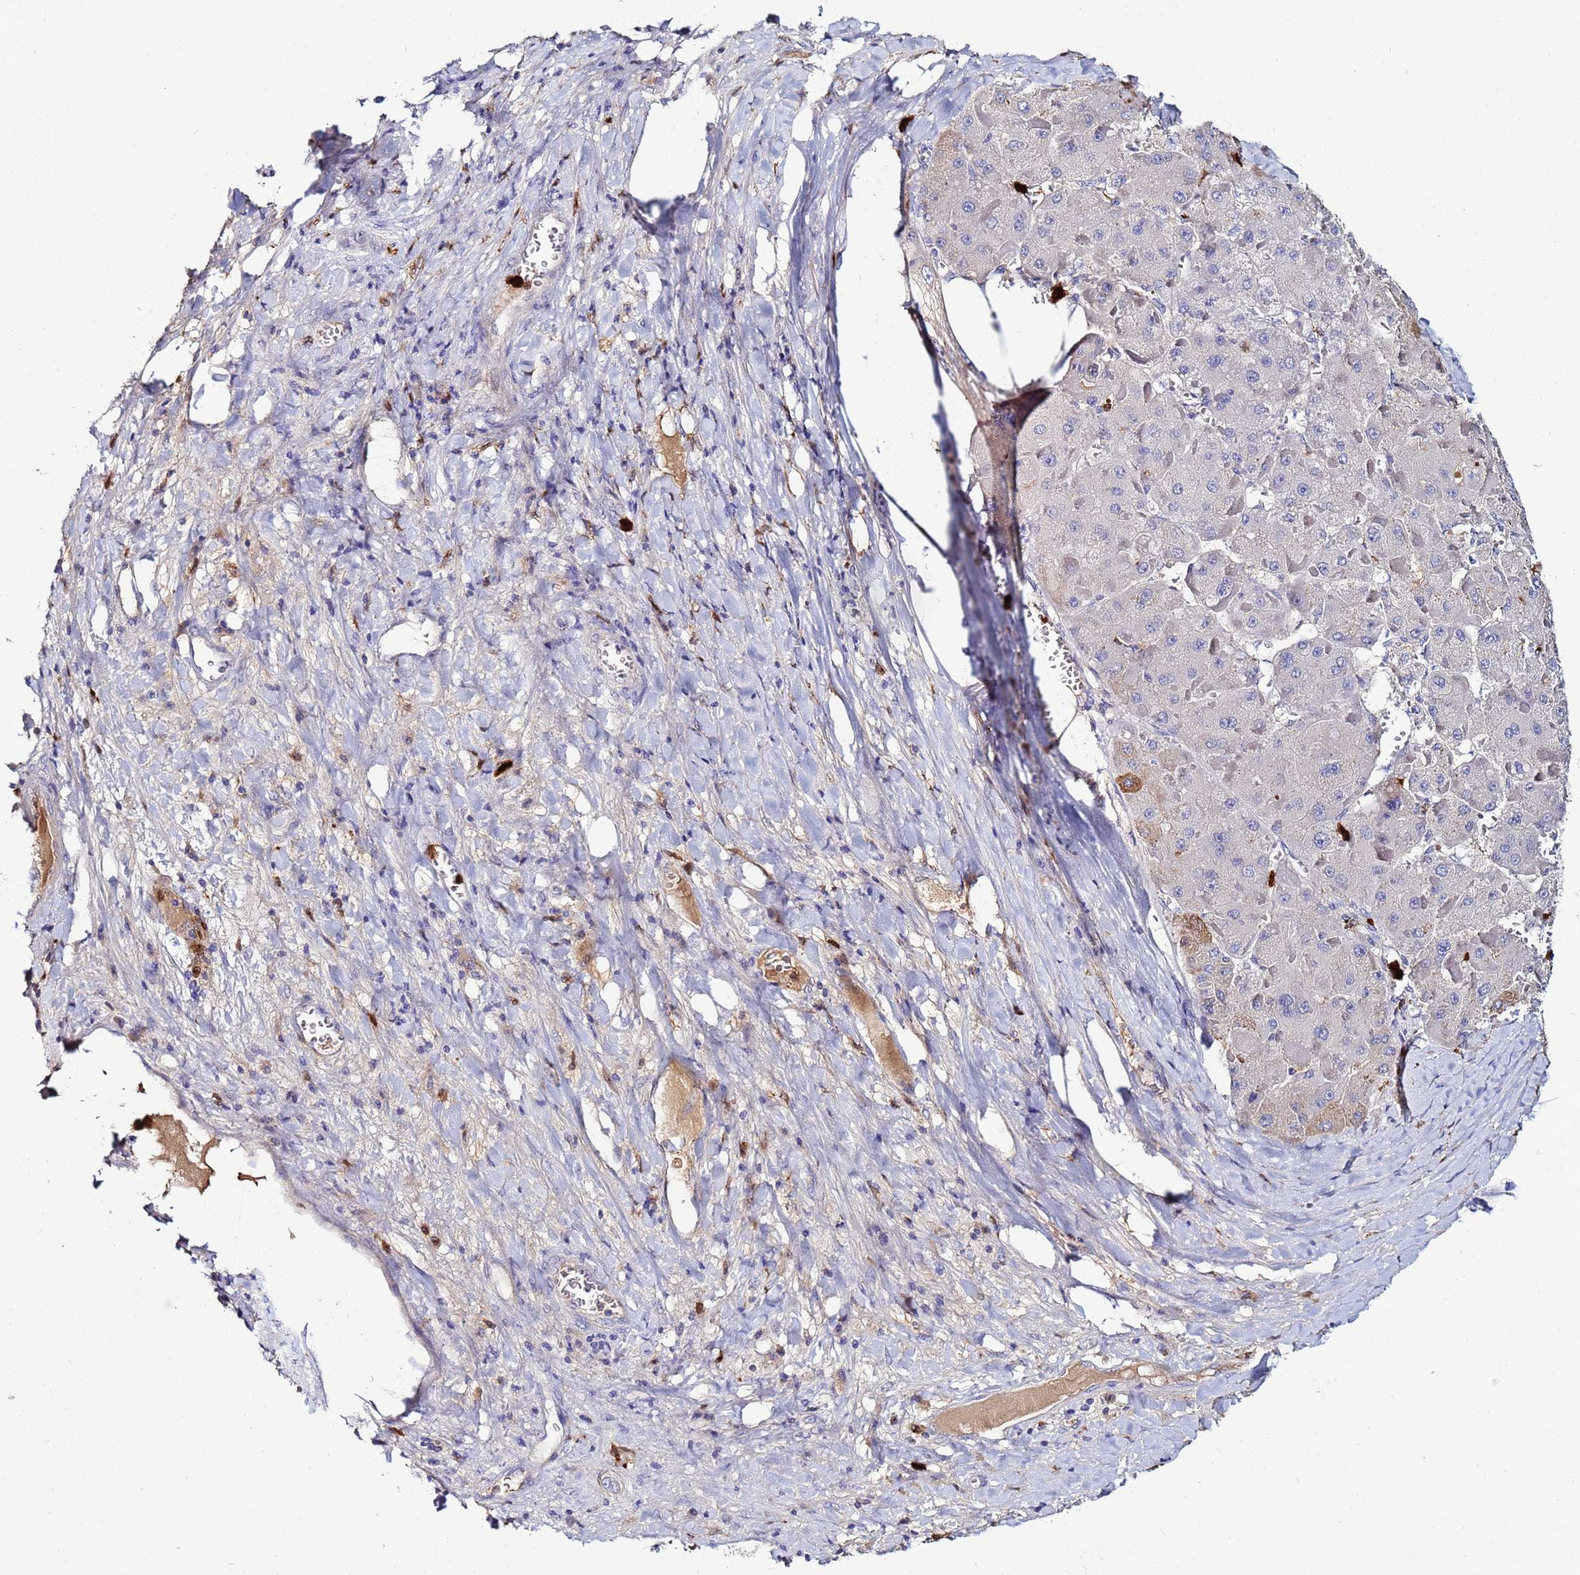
{"staining": {"intensity": "weak", "quantity": "<25%", "location": "cytoplasmic/membranous"}, "tissue": "liver cancer", "cell_type": "Tumor cells", "image_type": "cancer", "snomed": [{"axis": "morphology", "description": "Carcinoma, Hepatocellular, NOS"}, {"axis": "topography", "description": "Liver"}], "caption": "High magnification brightfield microscopy of liver hepatocellular carcinoma stained with DAB (brown) and counterstained with hematoxylin (blue): tumor cells show no significant positivity.", "gene": "TUBAL3", "patient": {"sex": "female", "age": 73}}